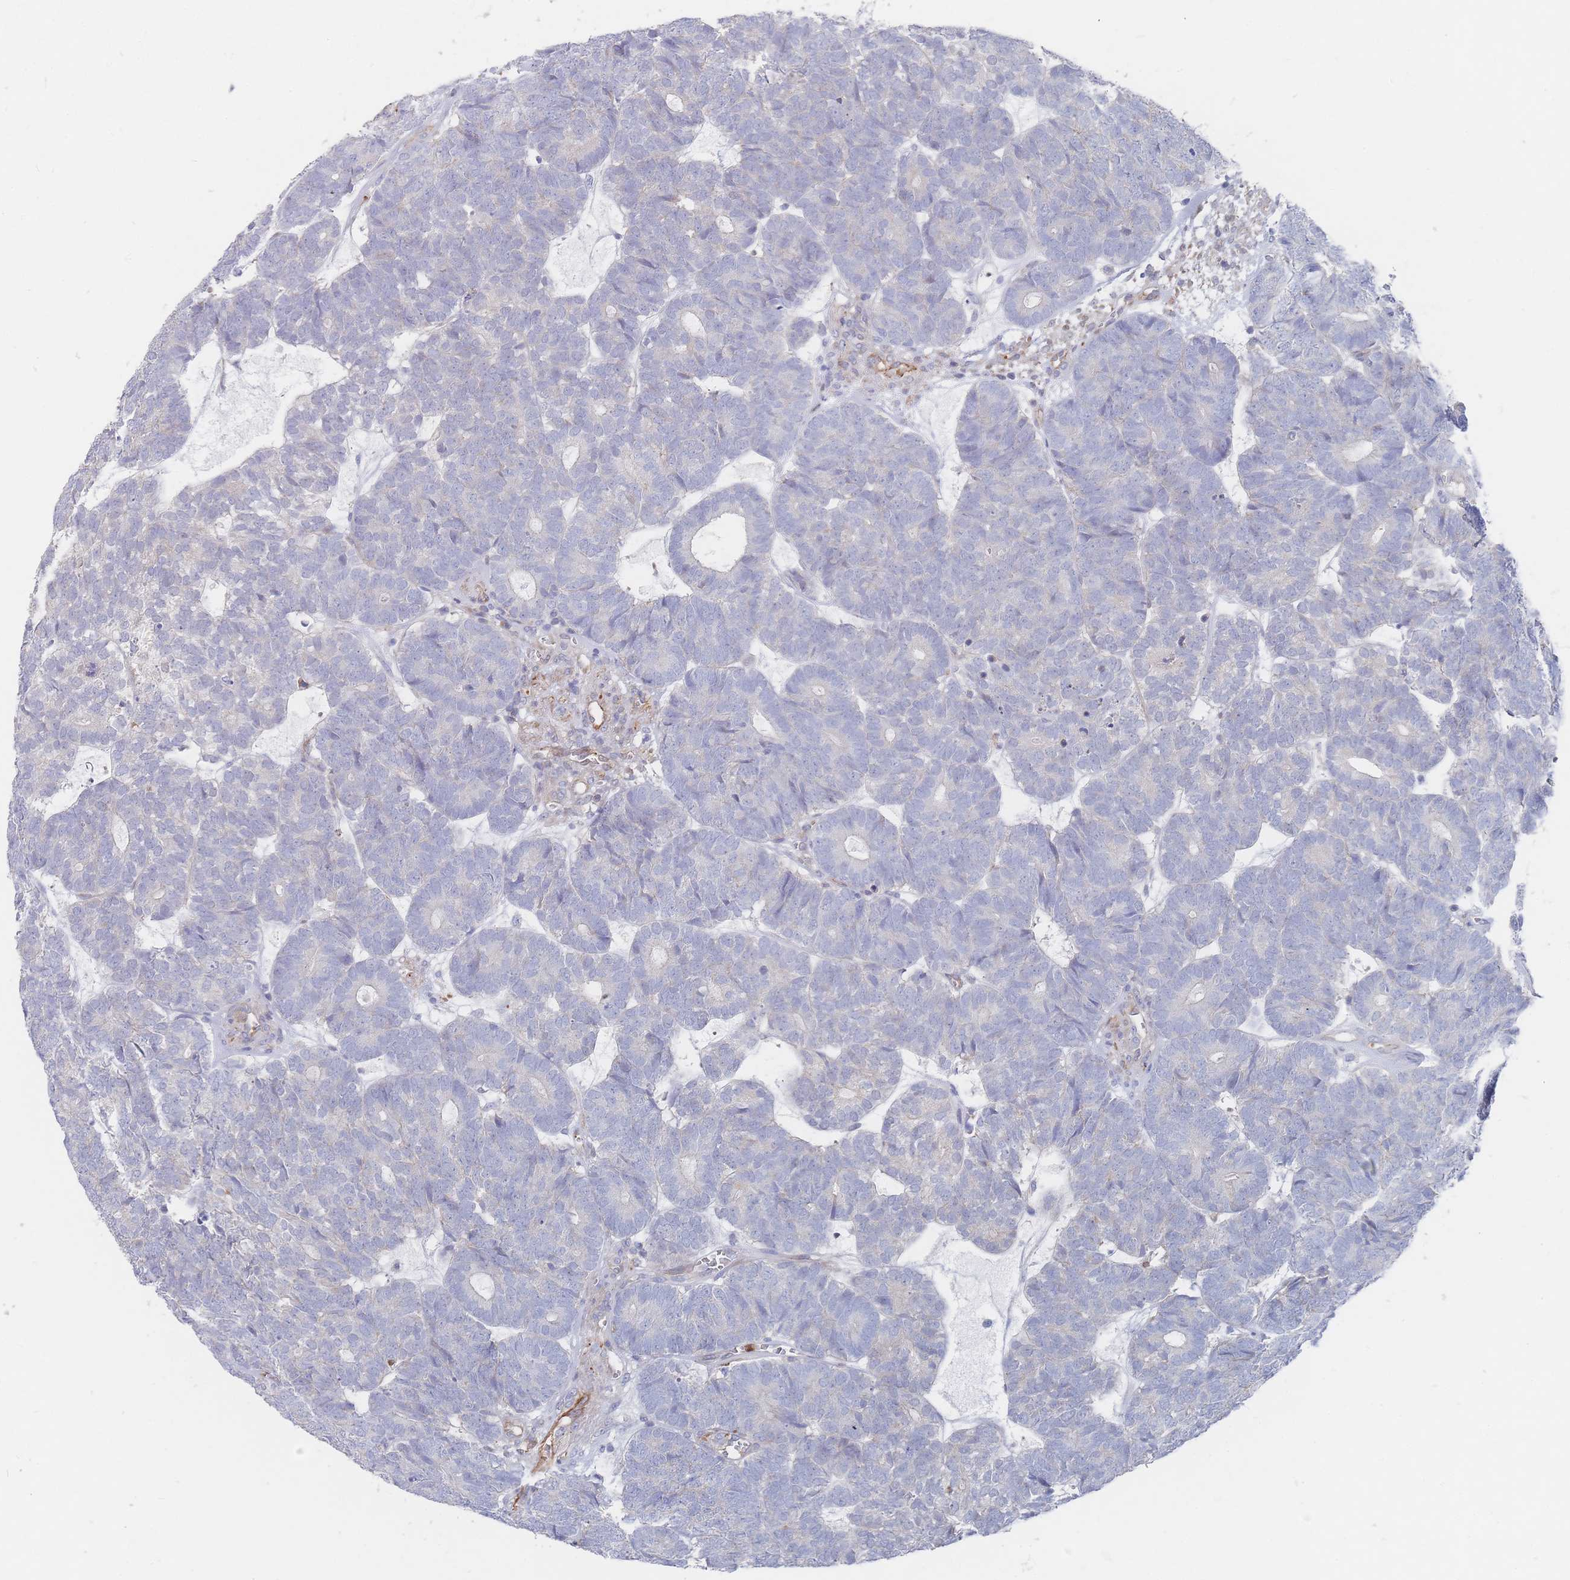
{"staining": {"intensity": "negative", "quantity": "none", "location": "none"}, "tissue": "head and neck cancer", "cell_type": "Tumor cells", "image_type": "cancer", "snomed": [{"axis": "morphology", "description": "Adenocarcinoma, NOS"}, {"axis": "topography", "description": "Head-Neck"}], "caption": "There is no significant staining in tumor cells of head and neck cancer.", "gene": "G6PC1", "patient": {"sex": "female", "age": 81}}